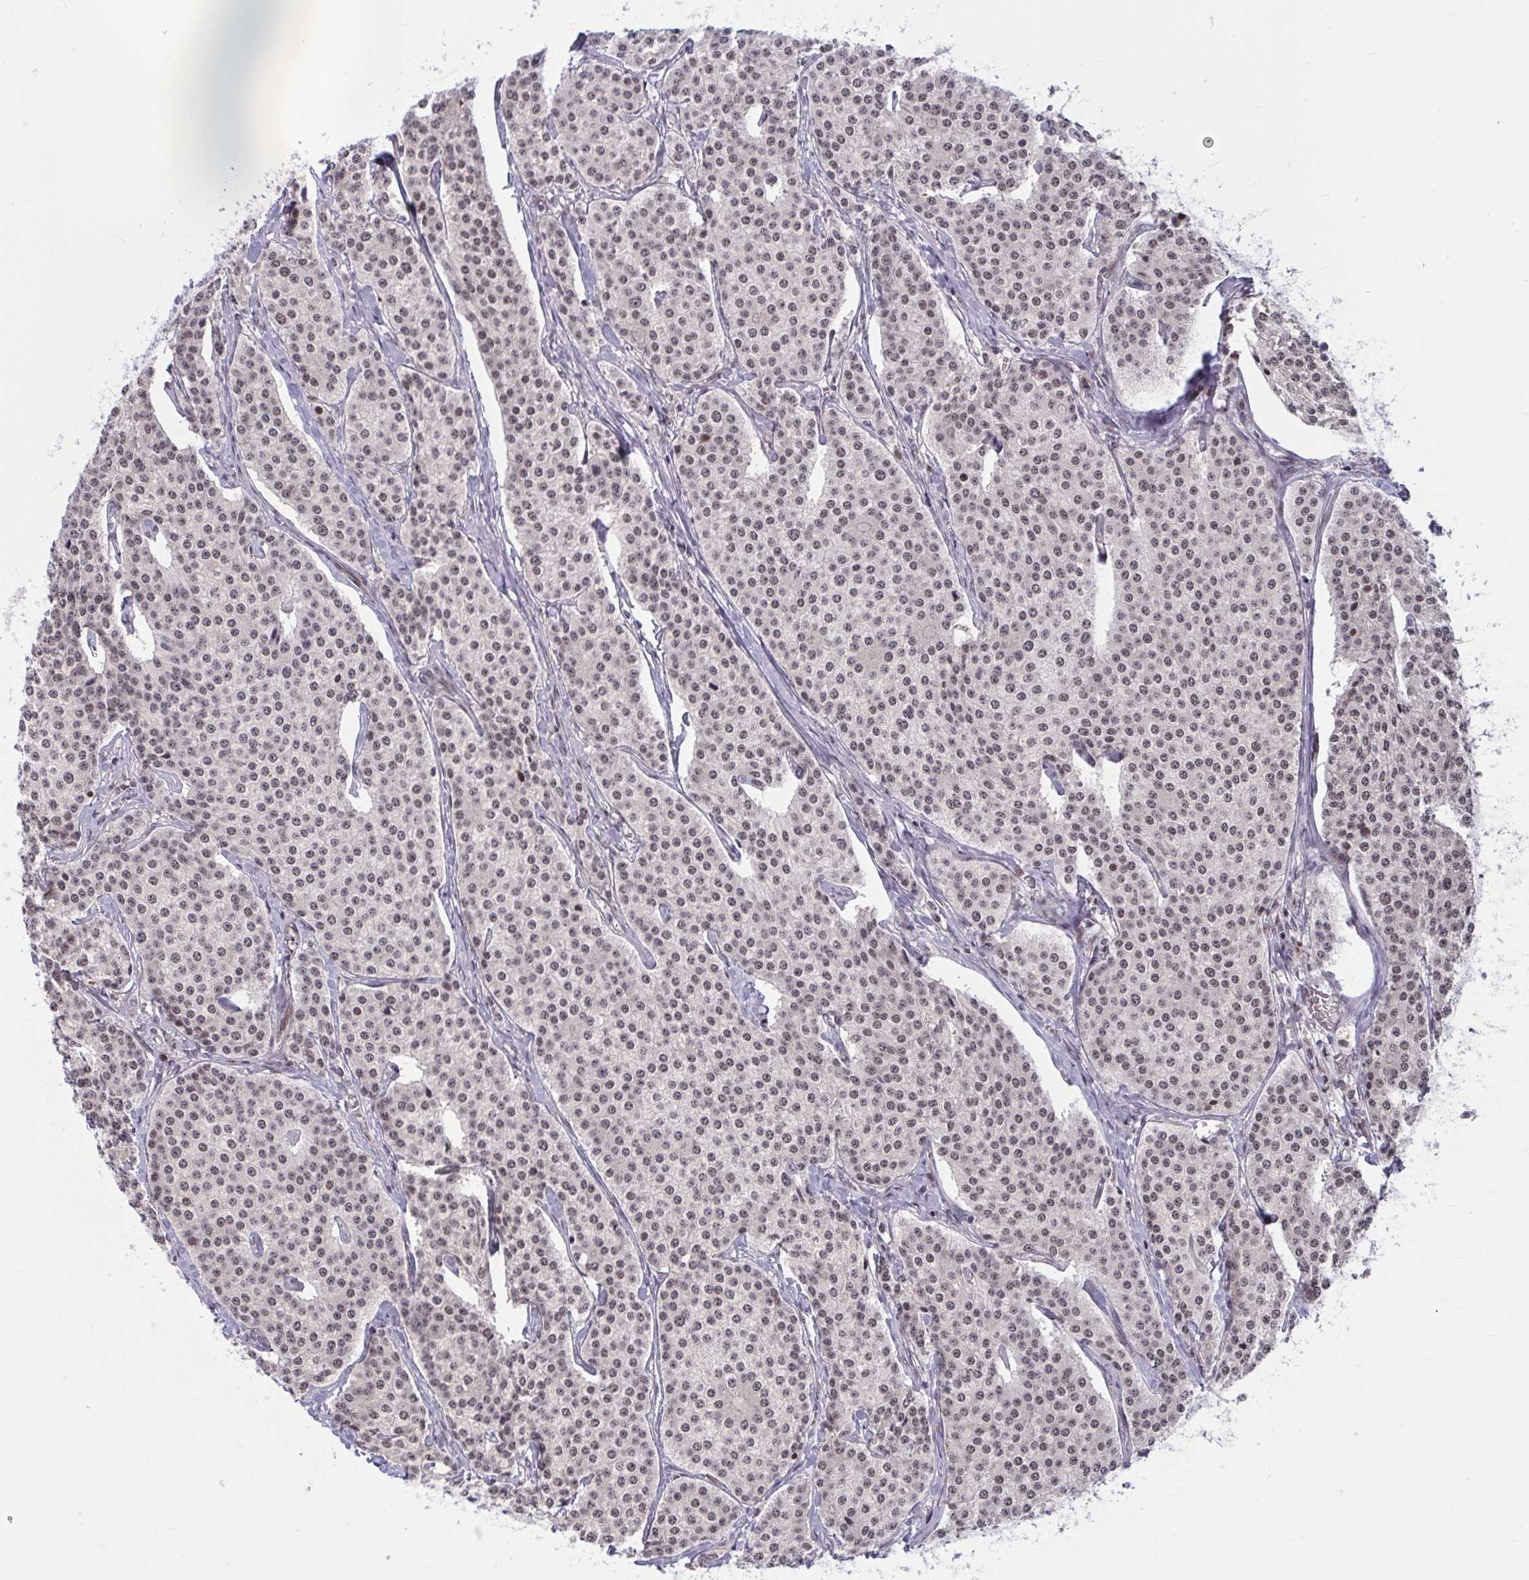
{"staining": {"intensity": "moderate", "quantity": ">75%", "location": "nuclear"}, "tissue": "carcinoid", "cell_type": "Tumor cells", "image_type": "cancer", "snomed": [{"axis": "morphology", "description": "Carcinoid, malignant, NOS"}, {"axis": "topography", "description": "Small intestine"}], "caption": "Malignant carcinoid stained with immunohistochemistry shows moderate nuclear staining in approximately >75% of tumor cells.", "gene": "RBL1", "patient": {"sex": "female", "age": 64}}